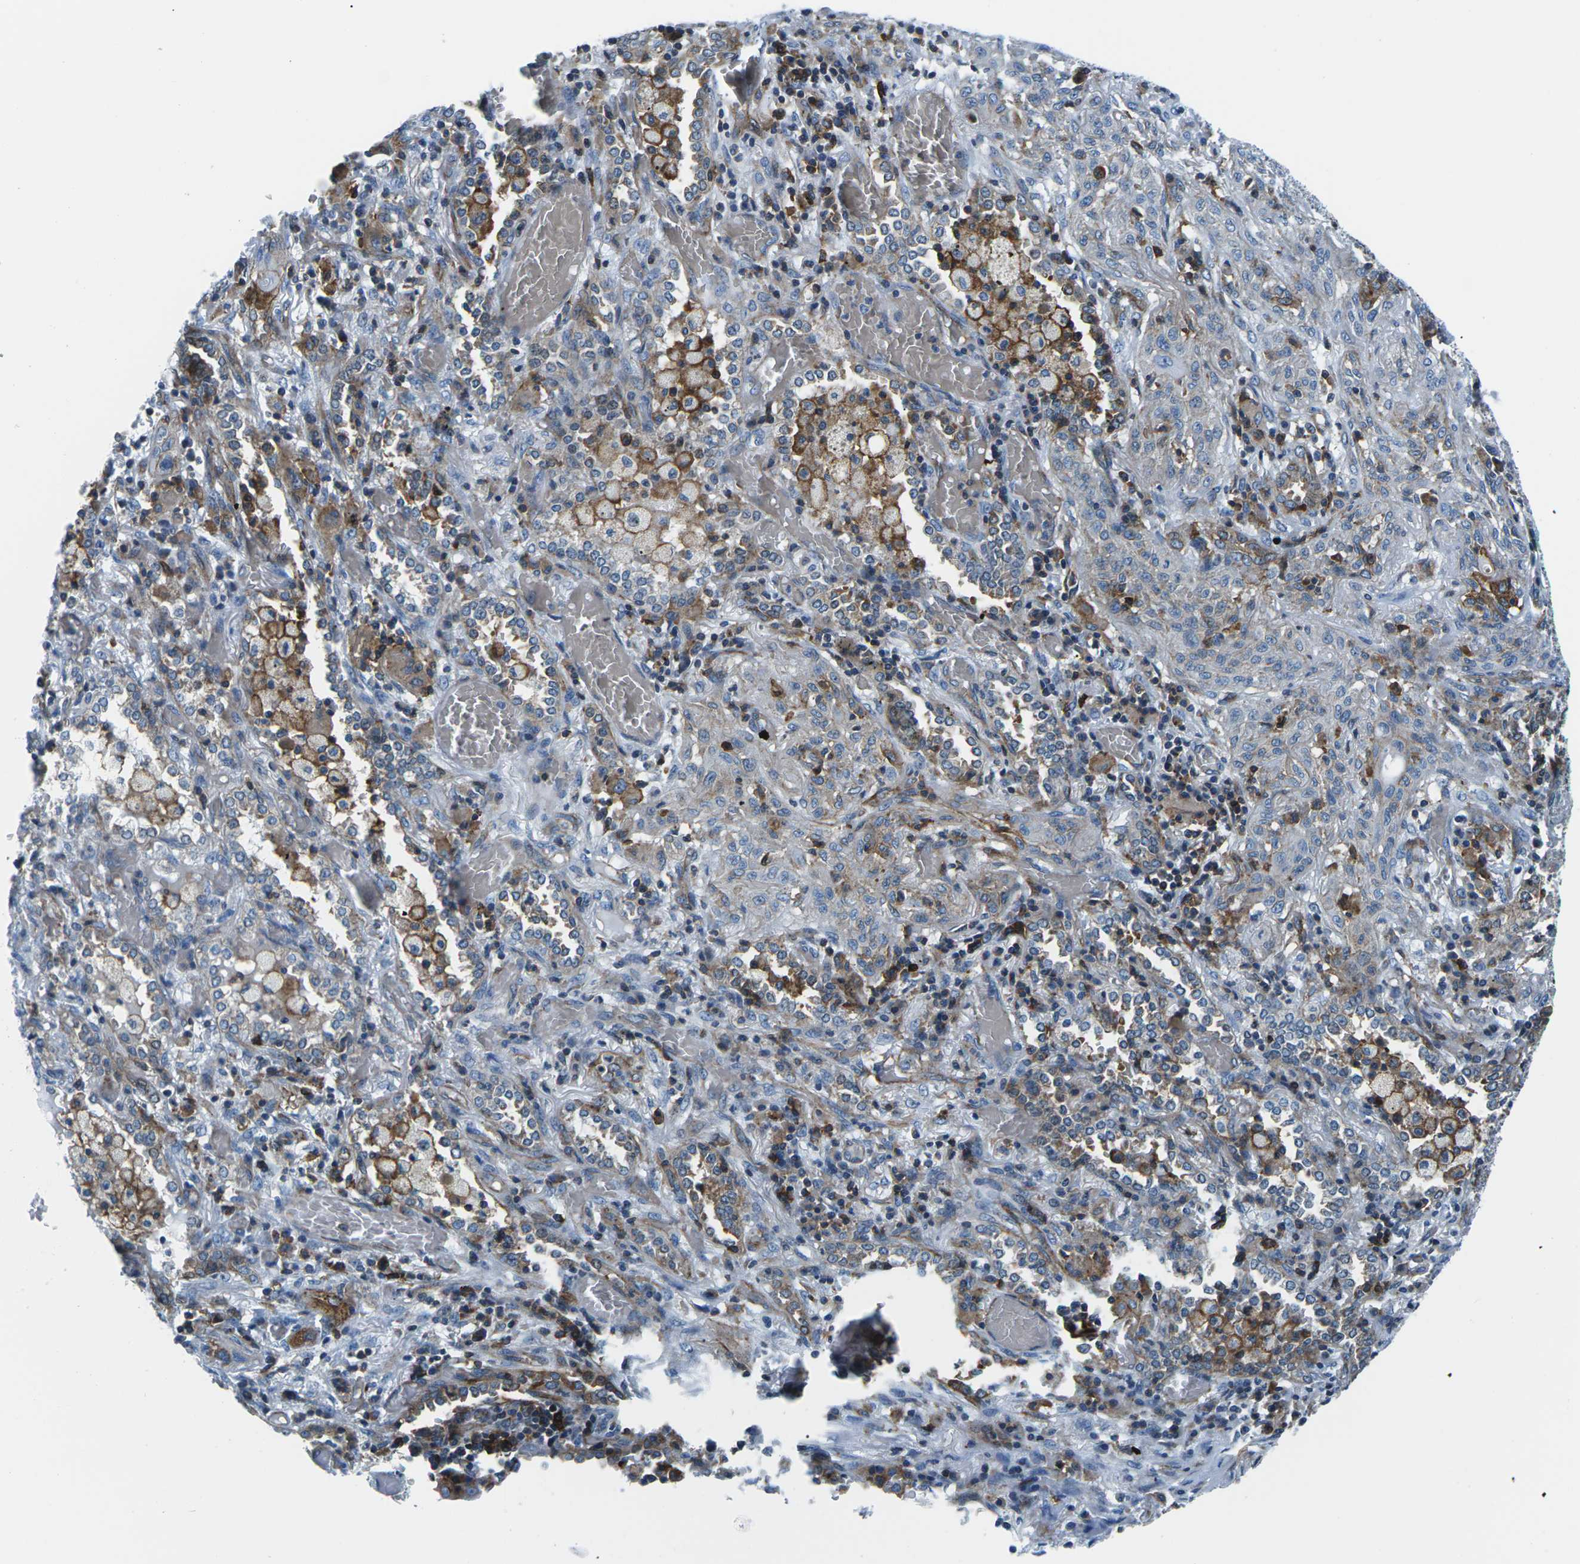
{"staining": {"intensity": "moderate", "quantity": "<25%", "location": "cytoplasmic/membranous"}, "tissue": "lung cancer", "cell_type": "Tumor cells", "image_type": "cancer", "snomed": [{"axis": "morphology", "description": "Squamous cell carcinoma, NOS"}, {"axis": "topography", "description": "Lung"}], "caption": "Lung cancer tissue shows moderate cytoplasmic/membranous expression in about <25% of tumor cells", "gene": "SOCS4", "patient": {"sex": "female", "age": 47}}